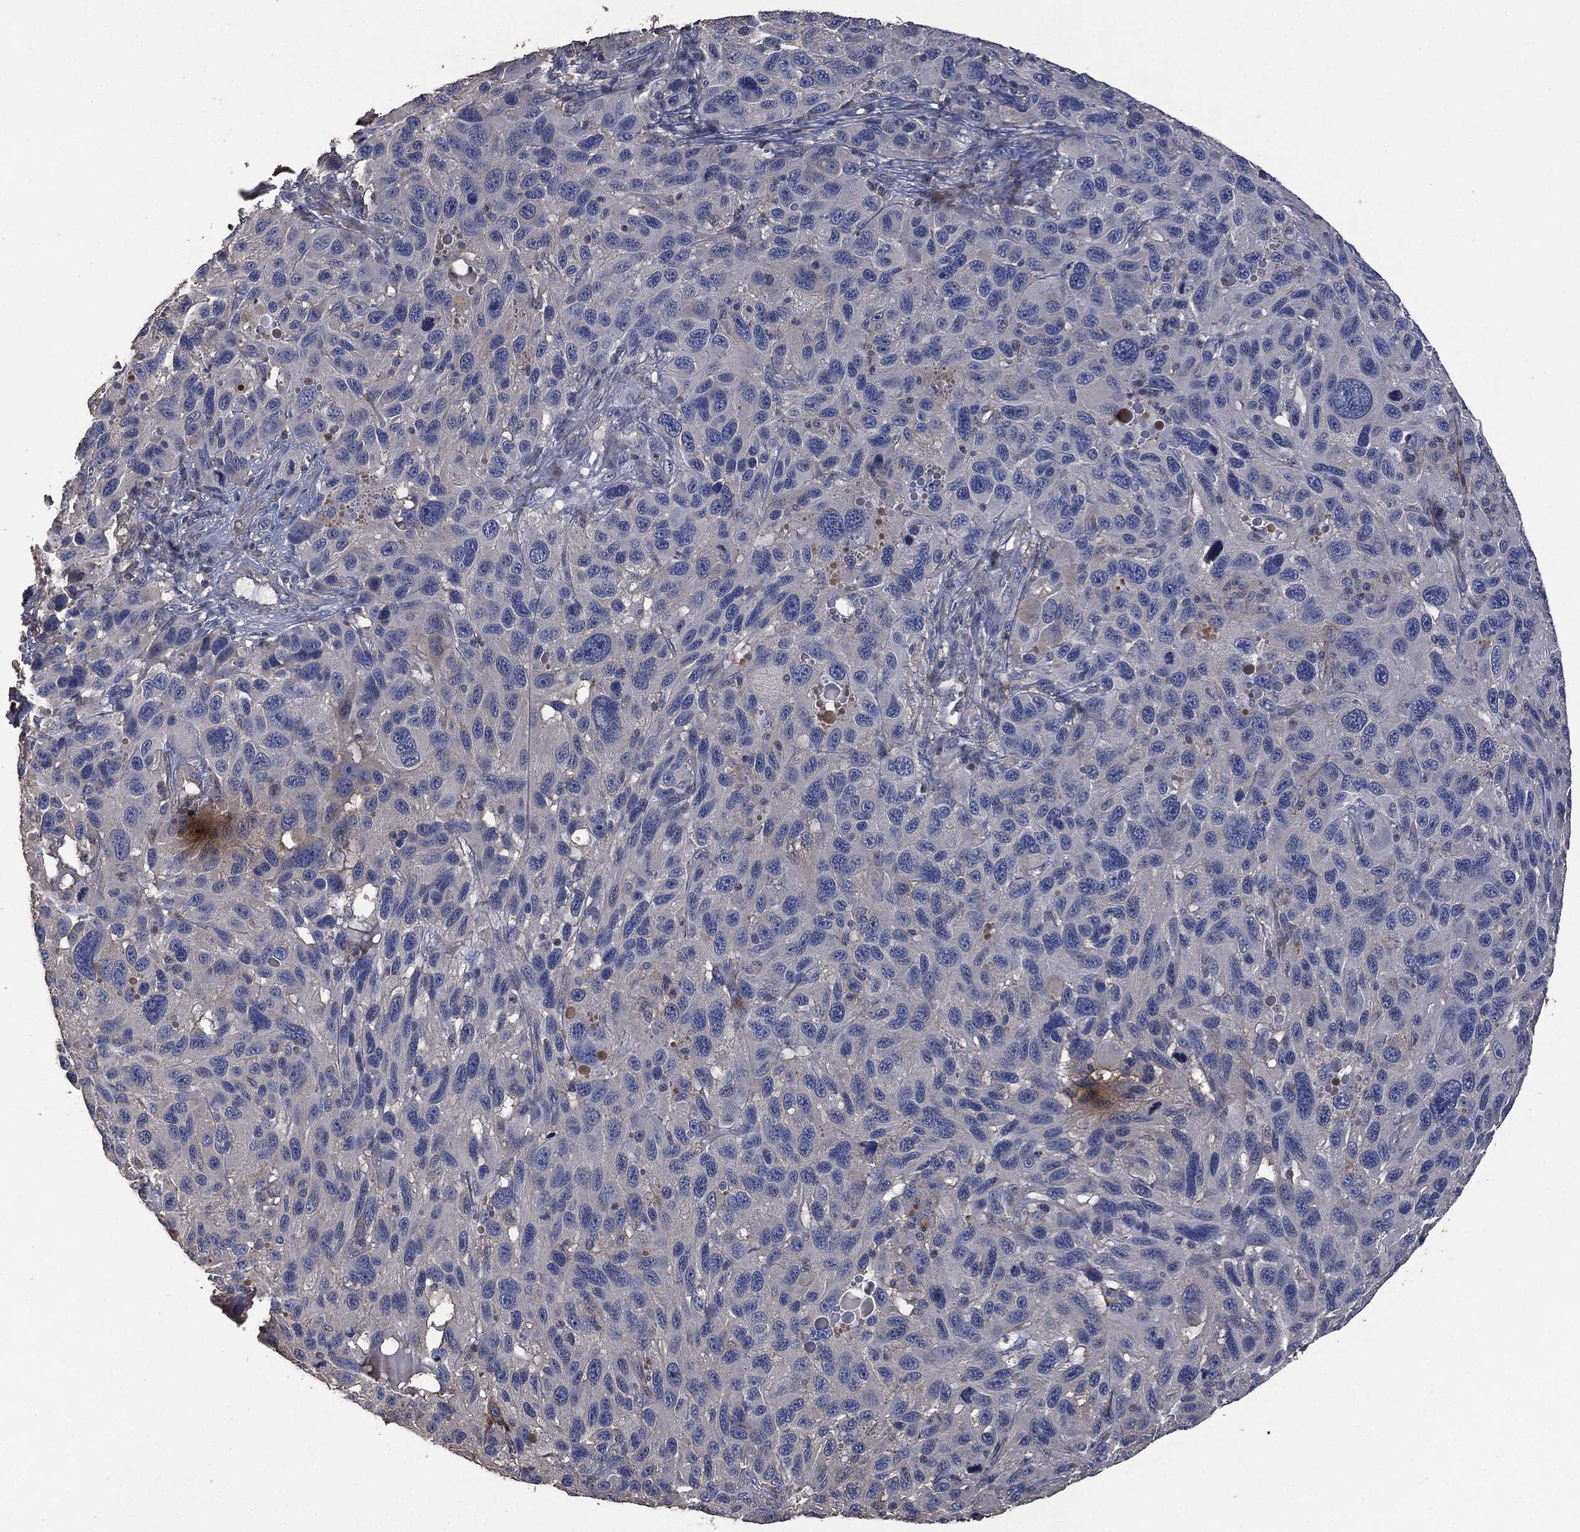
{"staining": {"intensity": "moderate", "quantity": "<25%", "location": "cytoplasmic/membranous,nuclear"}, "tissue": "melanoma", "cell_type": "Tumor cells", "image_type": "cancer", "snomed": [{"axis": "morphology", "description": "Malignant melanoma, NOS"}, {"axis": "topography", "description": "Skin"}], "caption": "About <25% of tumor cells in malignant melanoma demonstrate moderate cytoplasmic/membranous and nuclear protein expression as visualized by brown immunohistochemical staining.", "gene": "MSLN", "patient": {"sex": "male", "age": 53}}